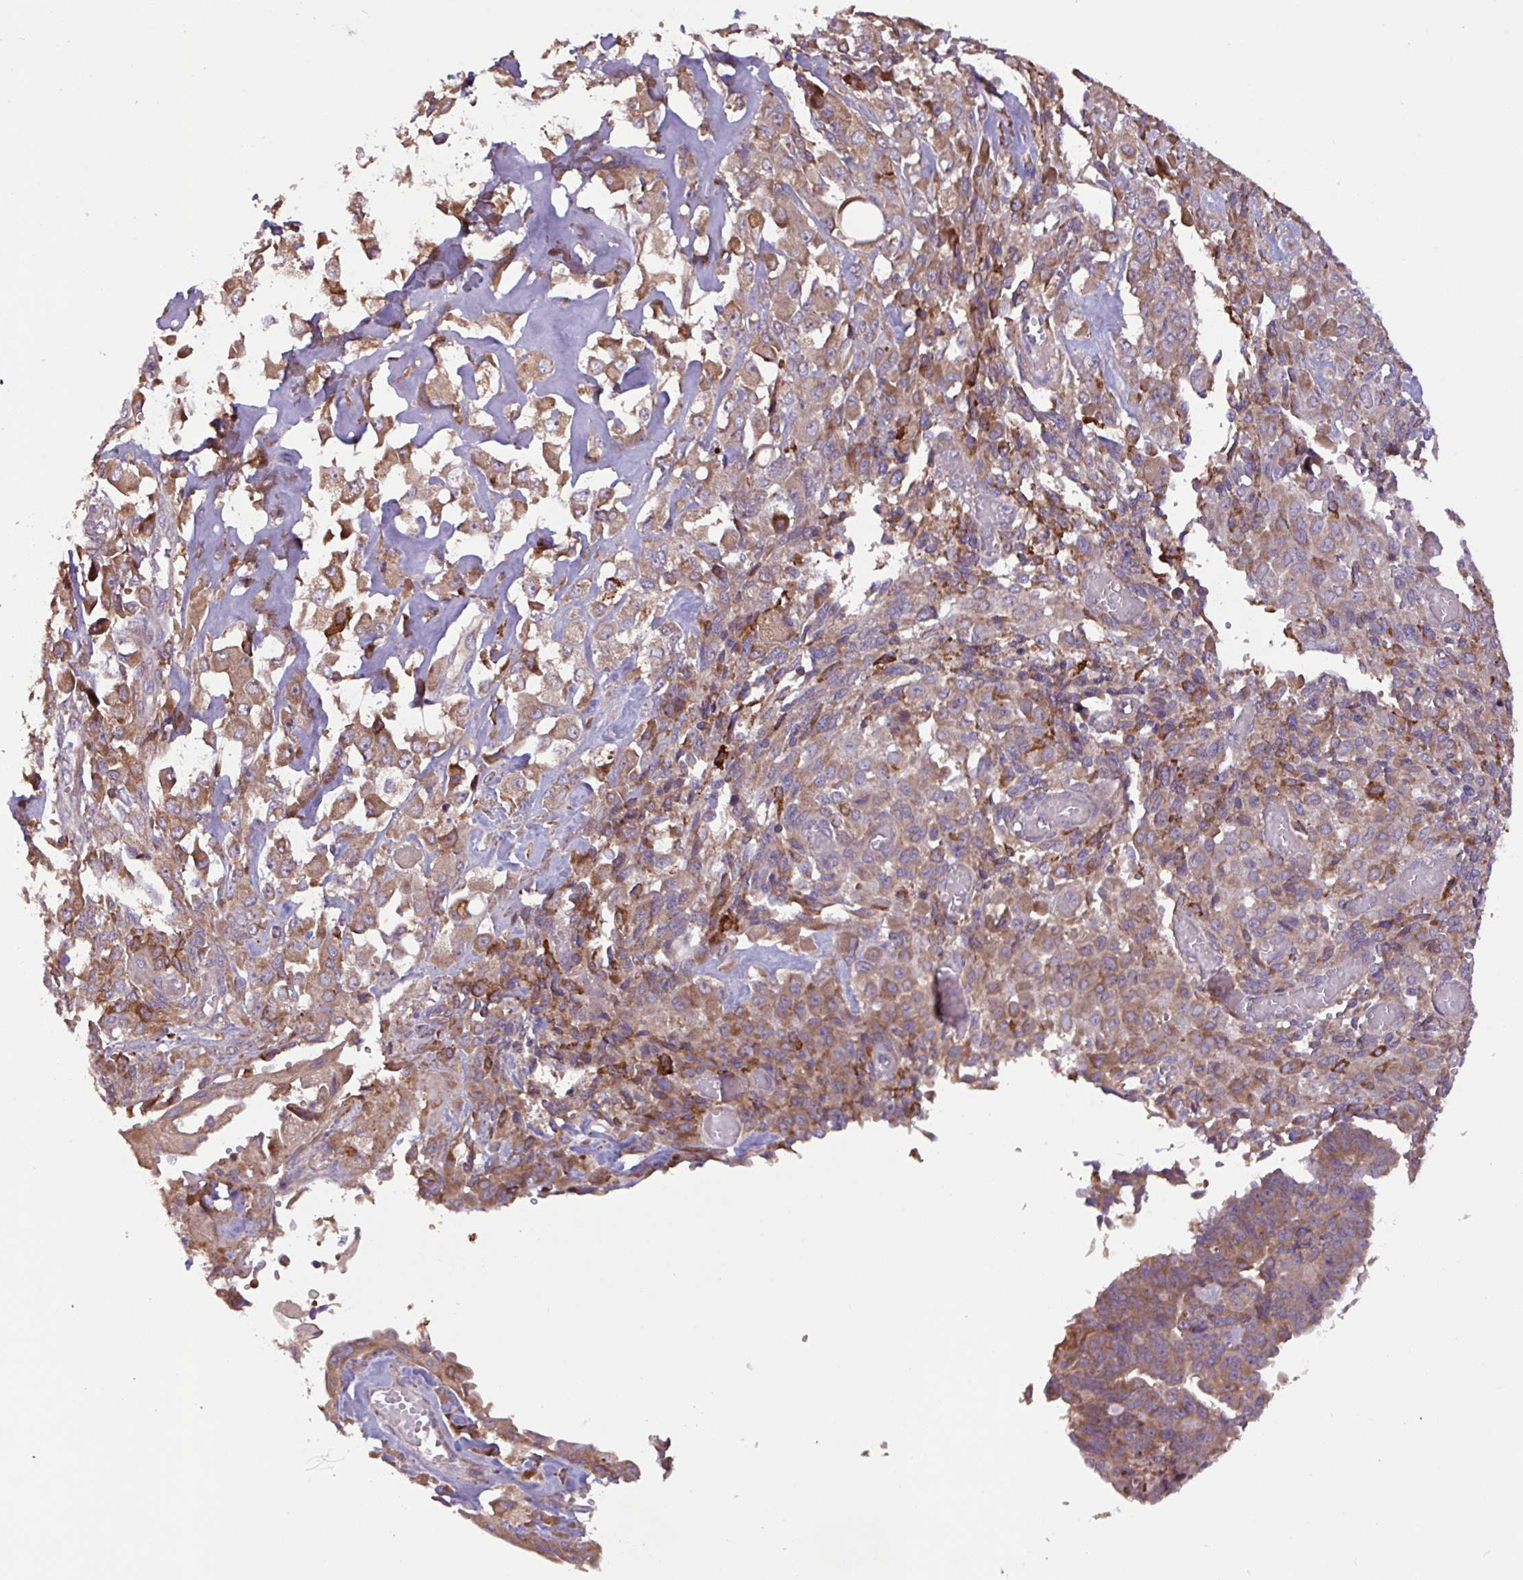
{"staining": {"intensity": "moderate", "quantity": ">75%", "location": "cytoplasmic/membranous"}, "tissue": "endometrial cancer", "cell_type": "Tumor cells", "image_type": "cancer", "snomed": [{"axis": "morphology", "description": "Adenocarcinoma, NOS"}, {"axis": "topography", "description": "Endometrium"}], "caption": "Moderate cytoplasmic/membranous protein positivity is seen in about >75% of tumor cells in endometrial cancer (adenocarcinoma).", "gene": "PTPRQ", "patient": {"sex": "female", "age": 32}}